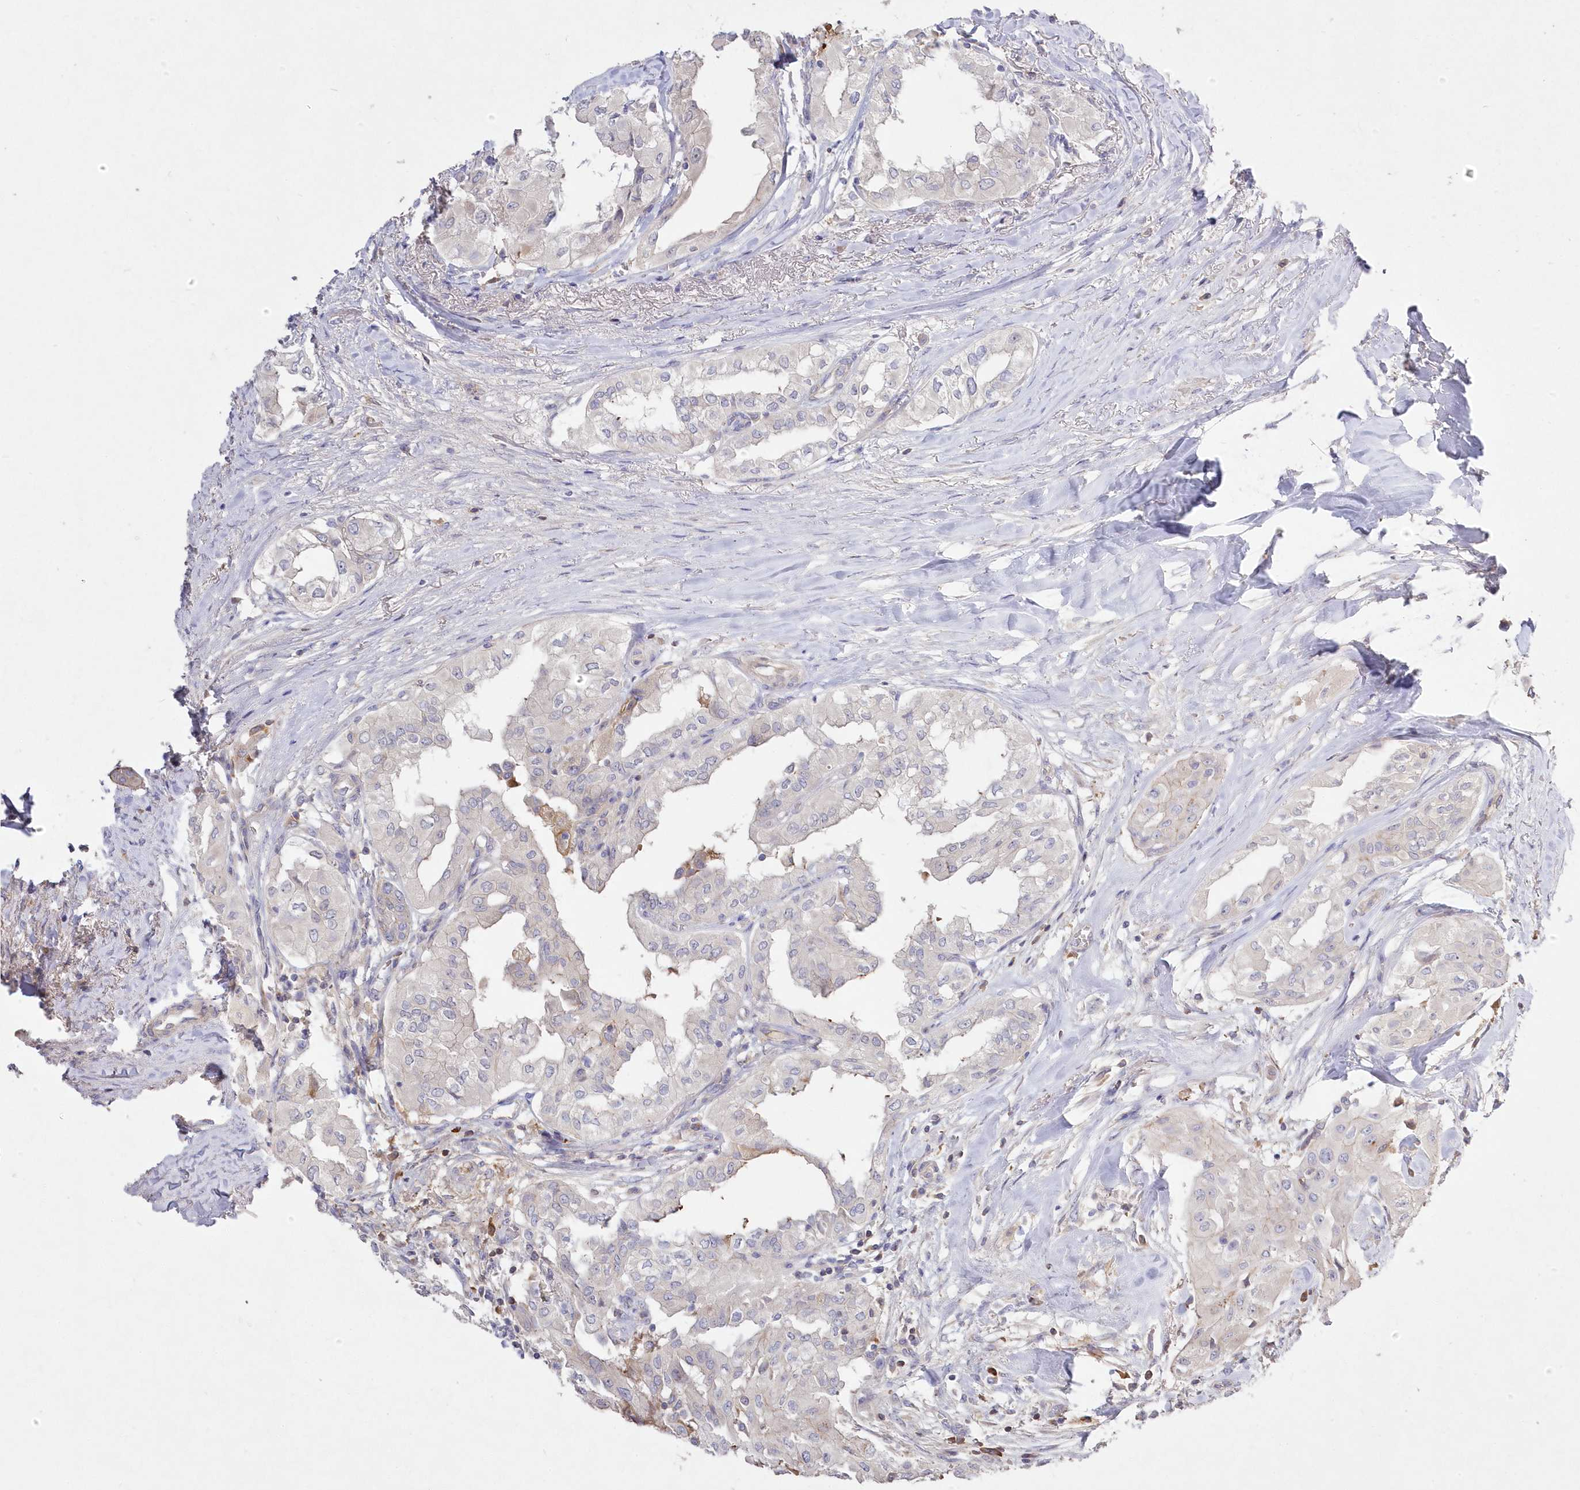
{"staining": {"intensity": "negative", "quantity": "none", "location": "none"}, "tissue": "thyroid cancer", "cell_type": "Tumor cells", "image_type": "cancer", "snomed": [{"axis": "morphology", "description": "Papillary adenocarcinoma, NOS"}, {"axis": "topography", "description": "Thyroid gland"}], "caption": "The micrograph exhibits no significant staining in tumor cells of thyroid cancer.", "gene": "WBP1L", "patient": {"sex": "female", "age": 59}}